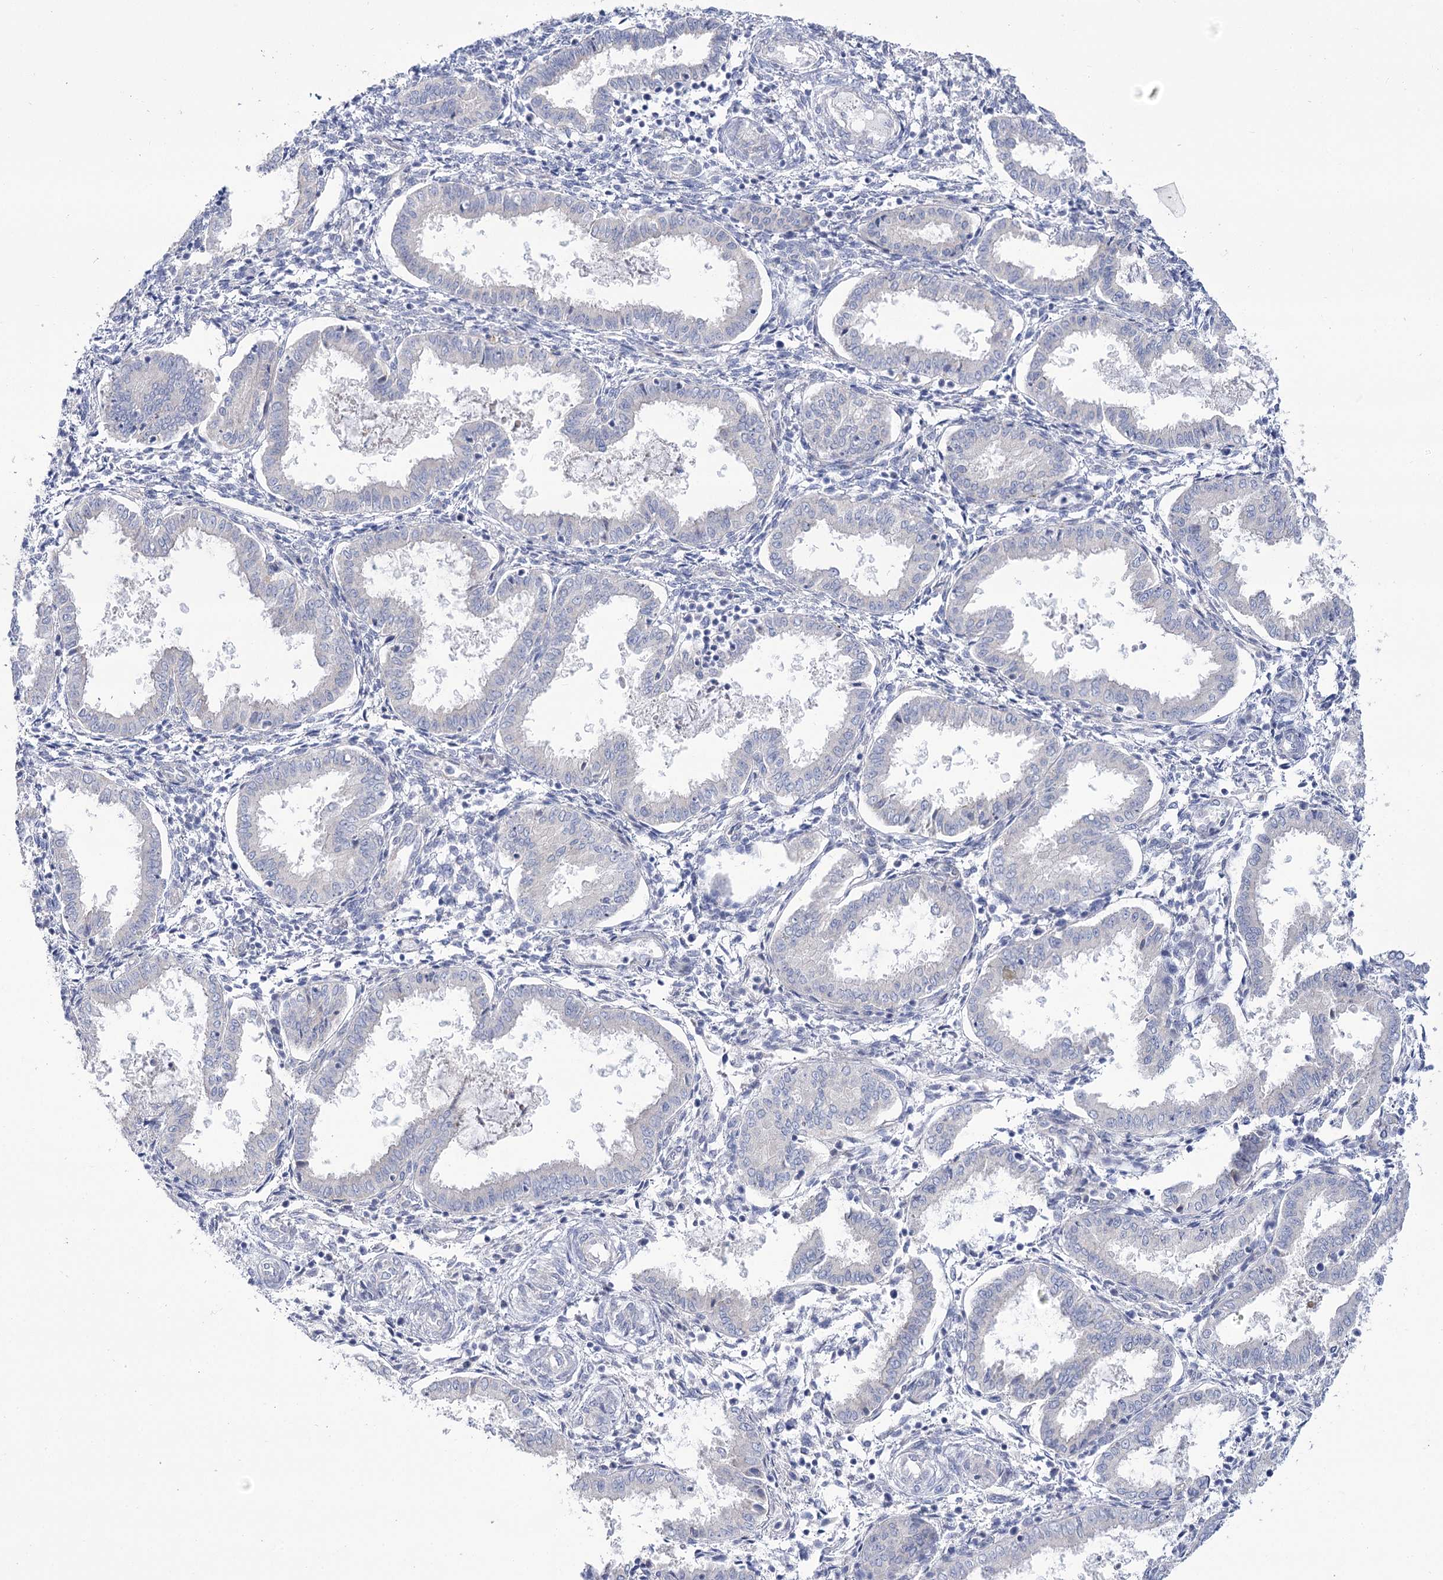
{"staining": {"intensity": "negative", "quantity": "none", "location": "none"}, "tissue": "endometrium", "cell_type": "Cells in endometrial stroma", "image_type": "normal", "snomed": [{"axis": "morphology", "description": "Normal tissue, NOS"}, {"axis": "topography", "description": "Endometrium"}], "caption": "Image shows no significant protein staining in cells in endometrial stroma of benign endometrium.", "gene": "SUOX", "patient": {"sex": "female", "age": 33}}